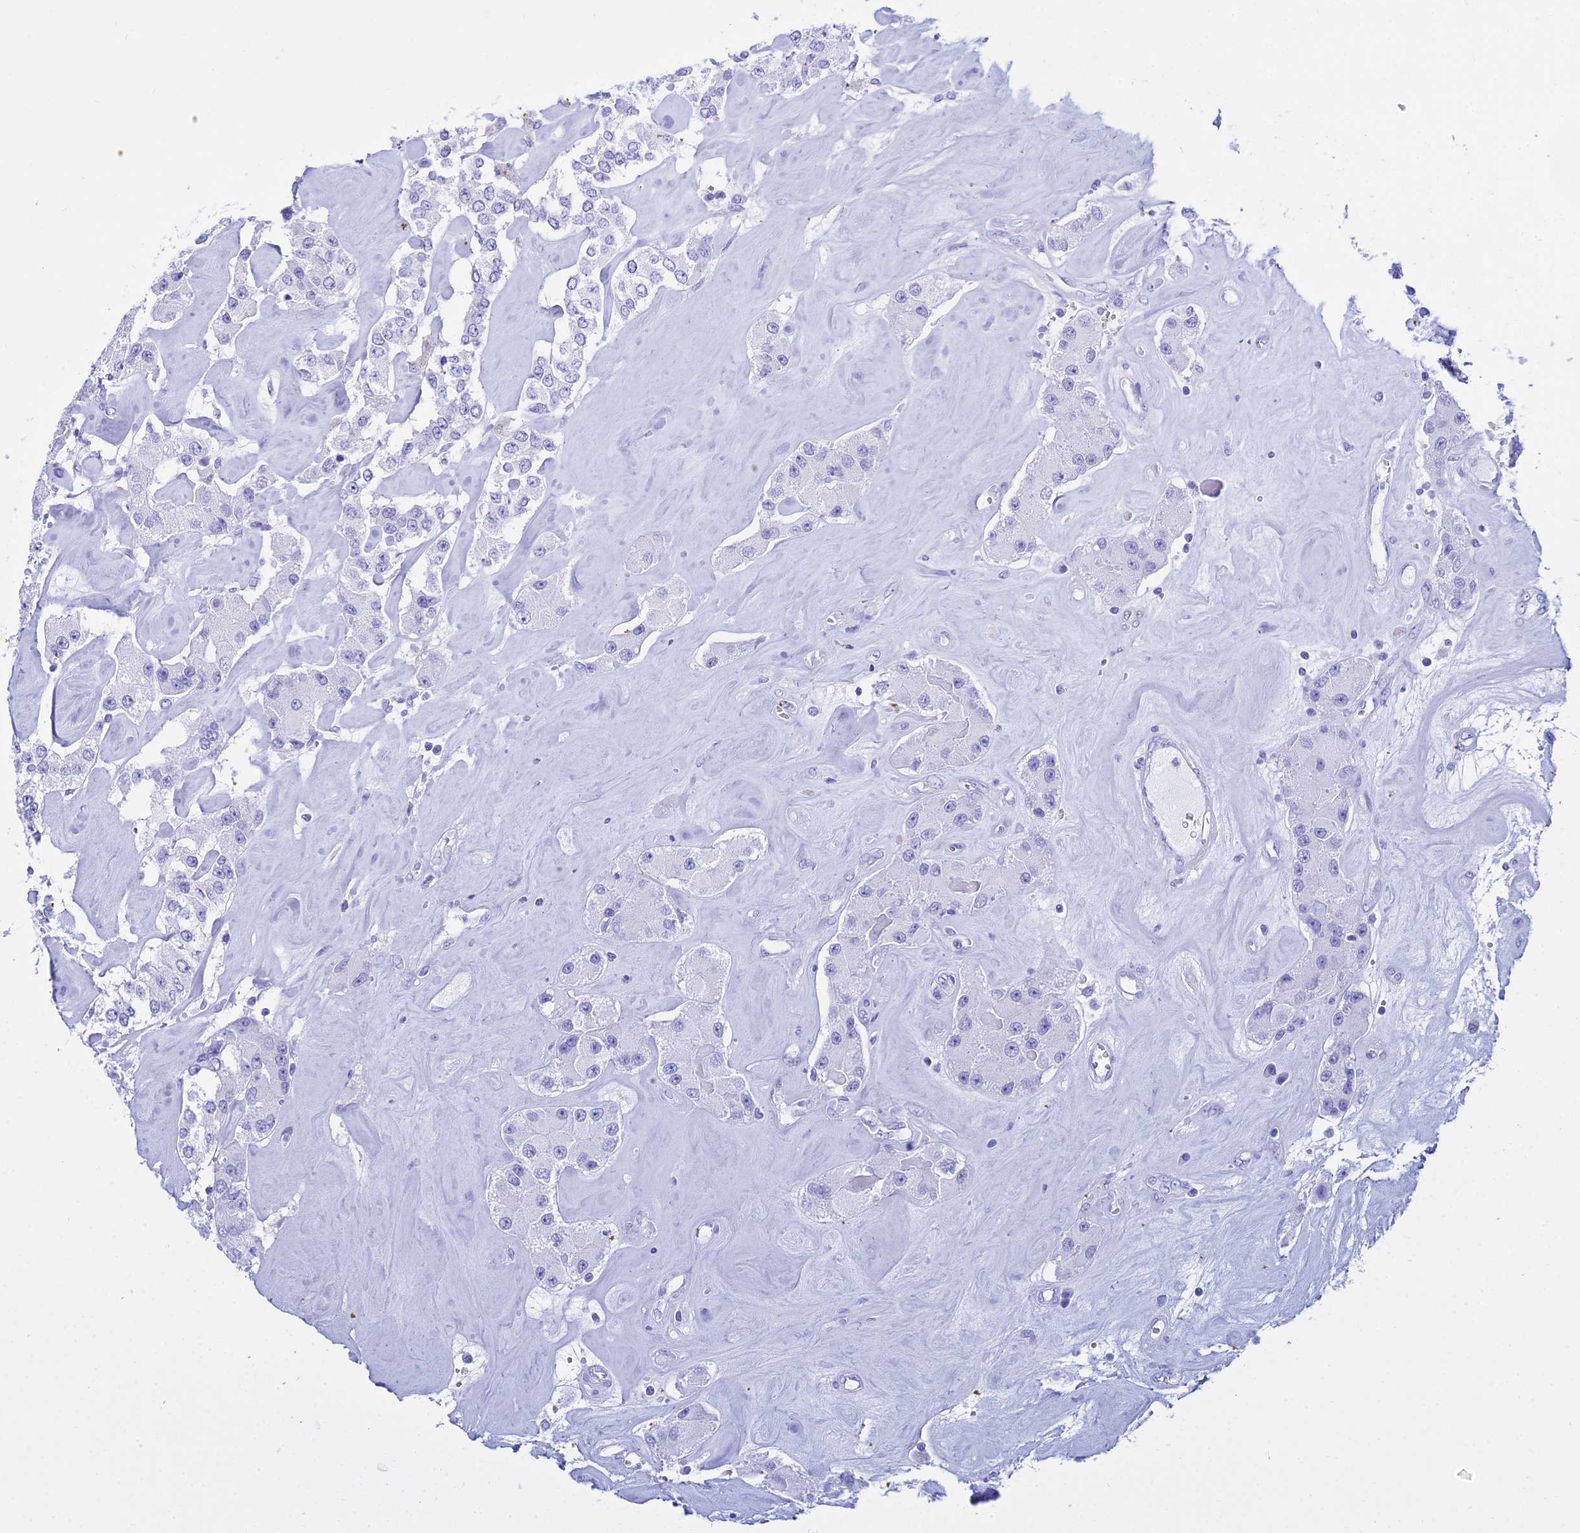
{"staining": {"intensity": "negative", "quantity": "none", "location": "none"}, "tissue": "carcinoid", "cell_type": "Tumor cells", "image_type": "cancer", "snomed": [{"axis": "morphology", "description": "Carcinoid, malignant, NOS"}, {"axis": "topography", "description": "Pancreas"}], "caption": "This is a histopathology image of IHC staining of malignant carcinoid, which shows no positivity in tumor cells.", "gene": "ZNF442", "patient": {"sex": "male", "age": 41}}